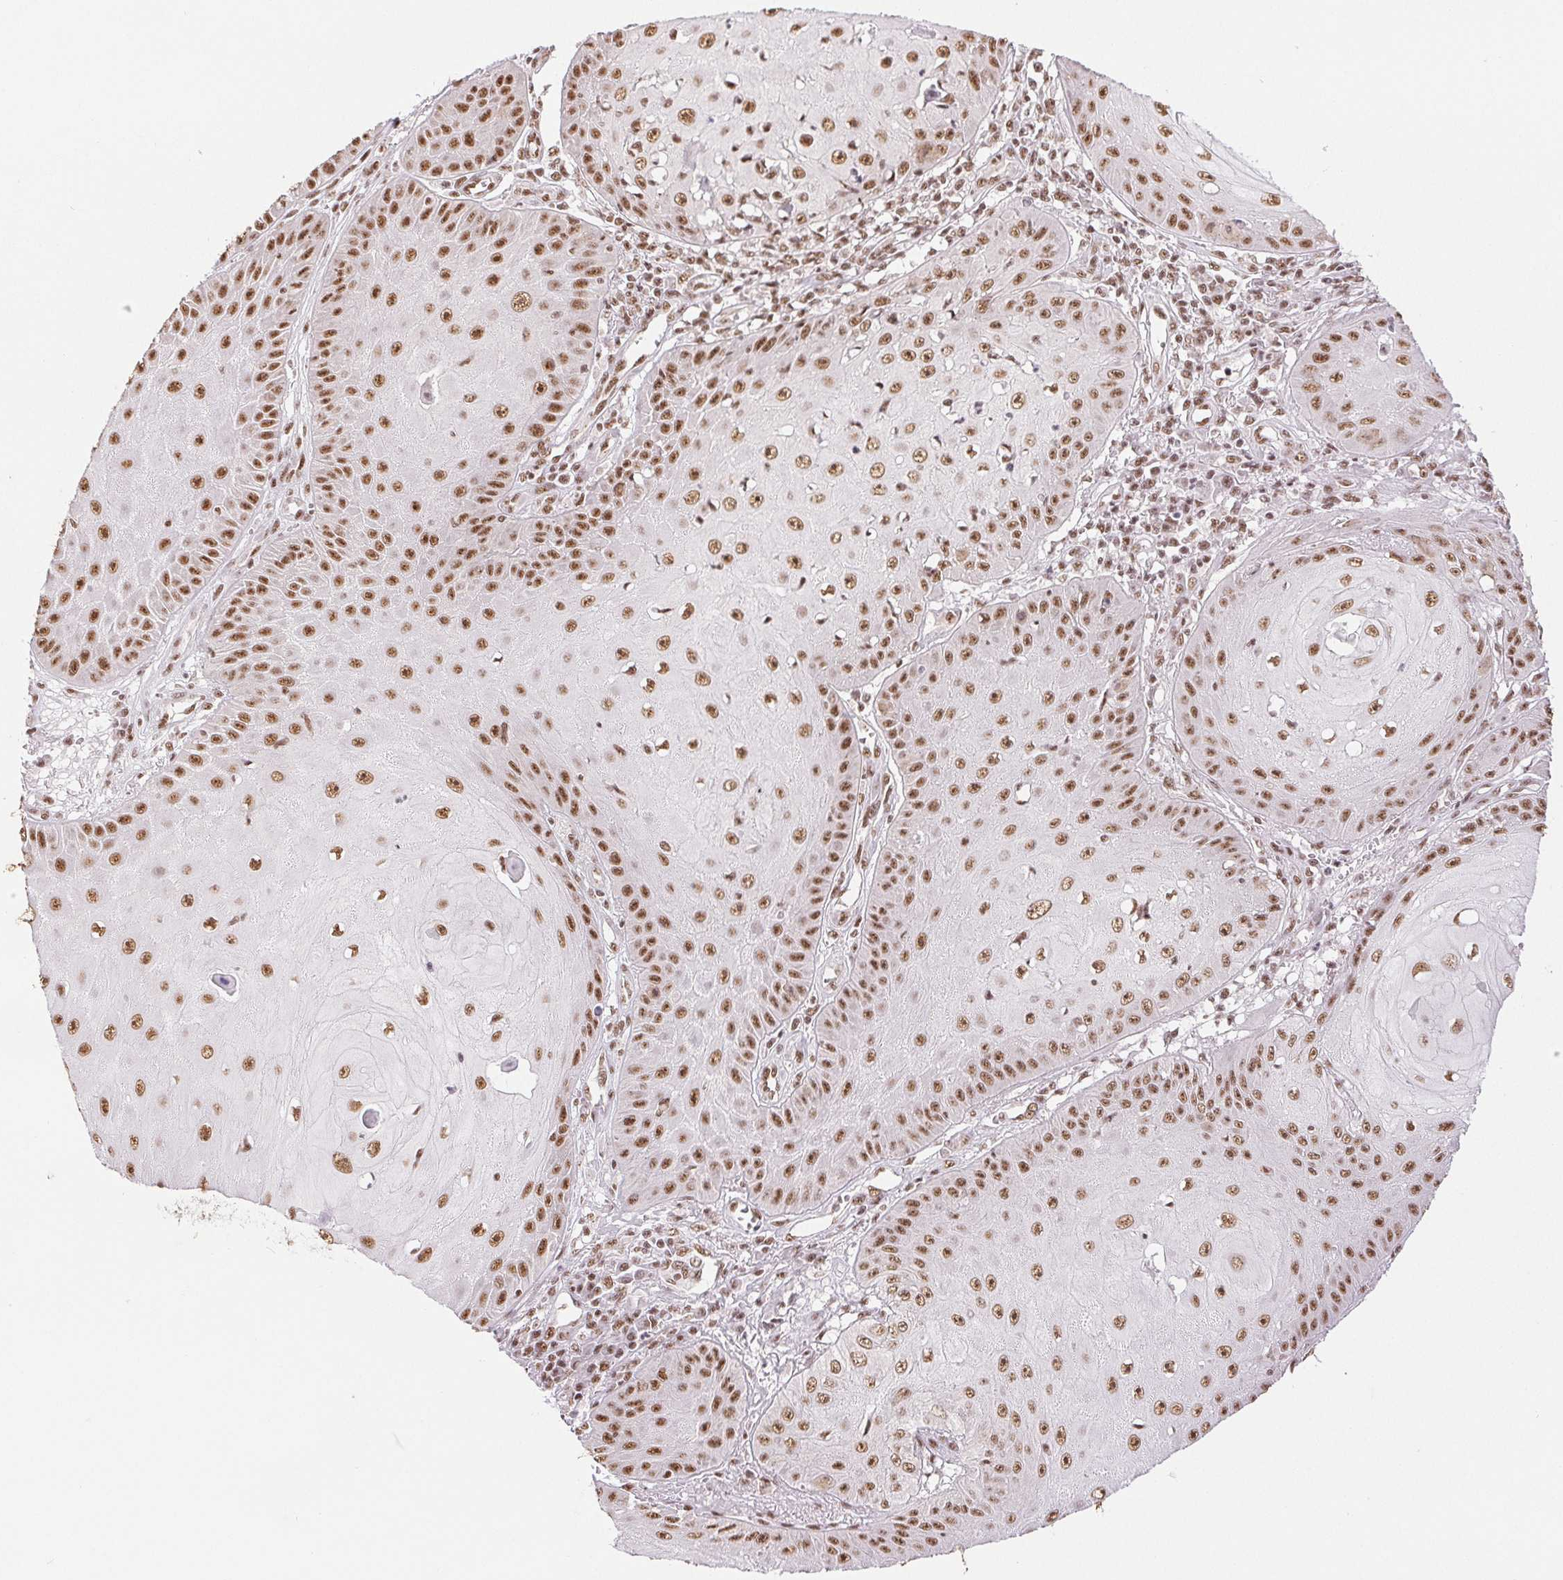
{"staining": {"intensity": "moderate", "quantity": ">75%", "location": "nuclear"}, "tissue": "skin cancer", "cell_type": "Tumor cells", "image_type": "cancer", "snomed": [{"axis": "morphology", "description": "Squamous cell carcinoma, NOS"}, {"axis": "topography", "description": "Skin"}], "caption": "There is medium levels of moderate nuclear positivity in tumor cells of squamous cell carcinoma (skin), as demonstrated by immunohistochemical staining (brown color).", "gene": "IK", "patient": {"sex": "male", "age": 70}}